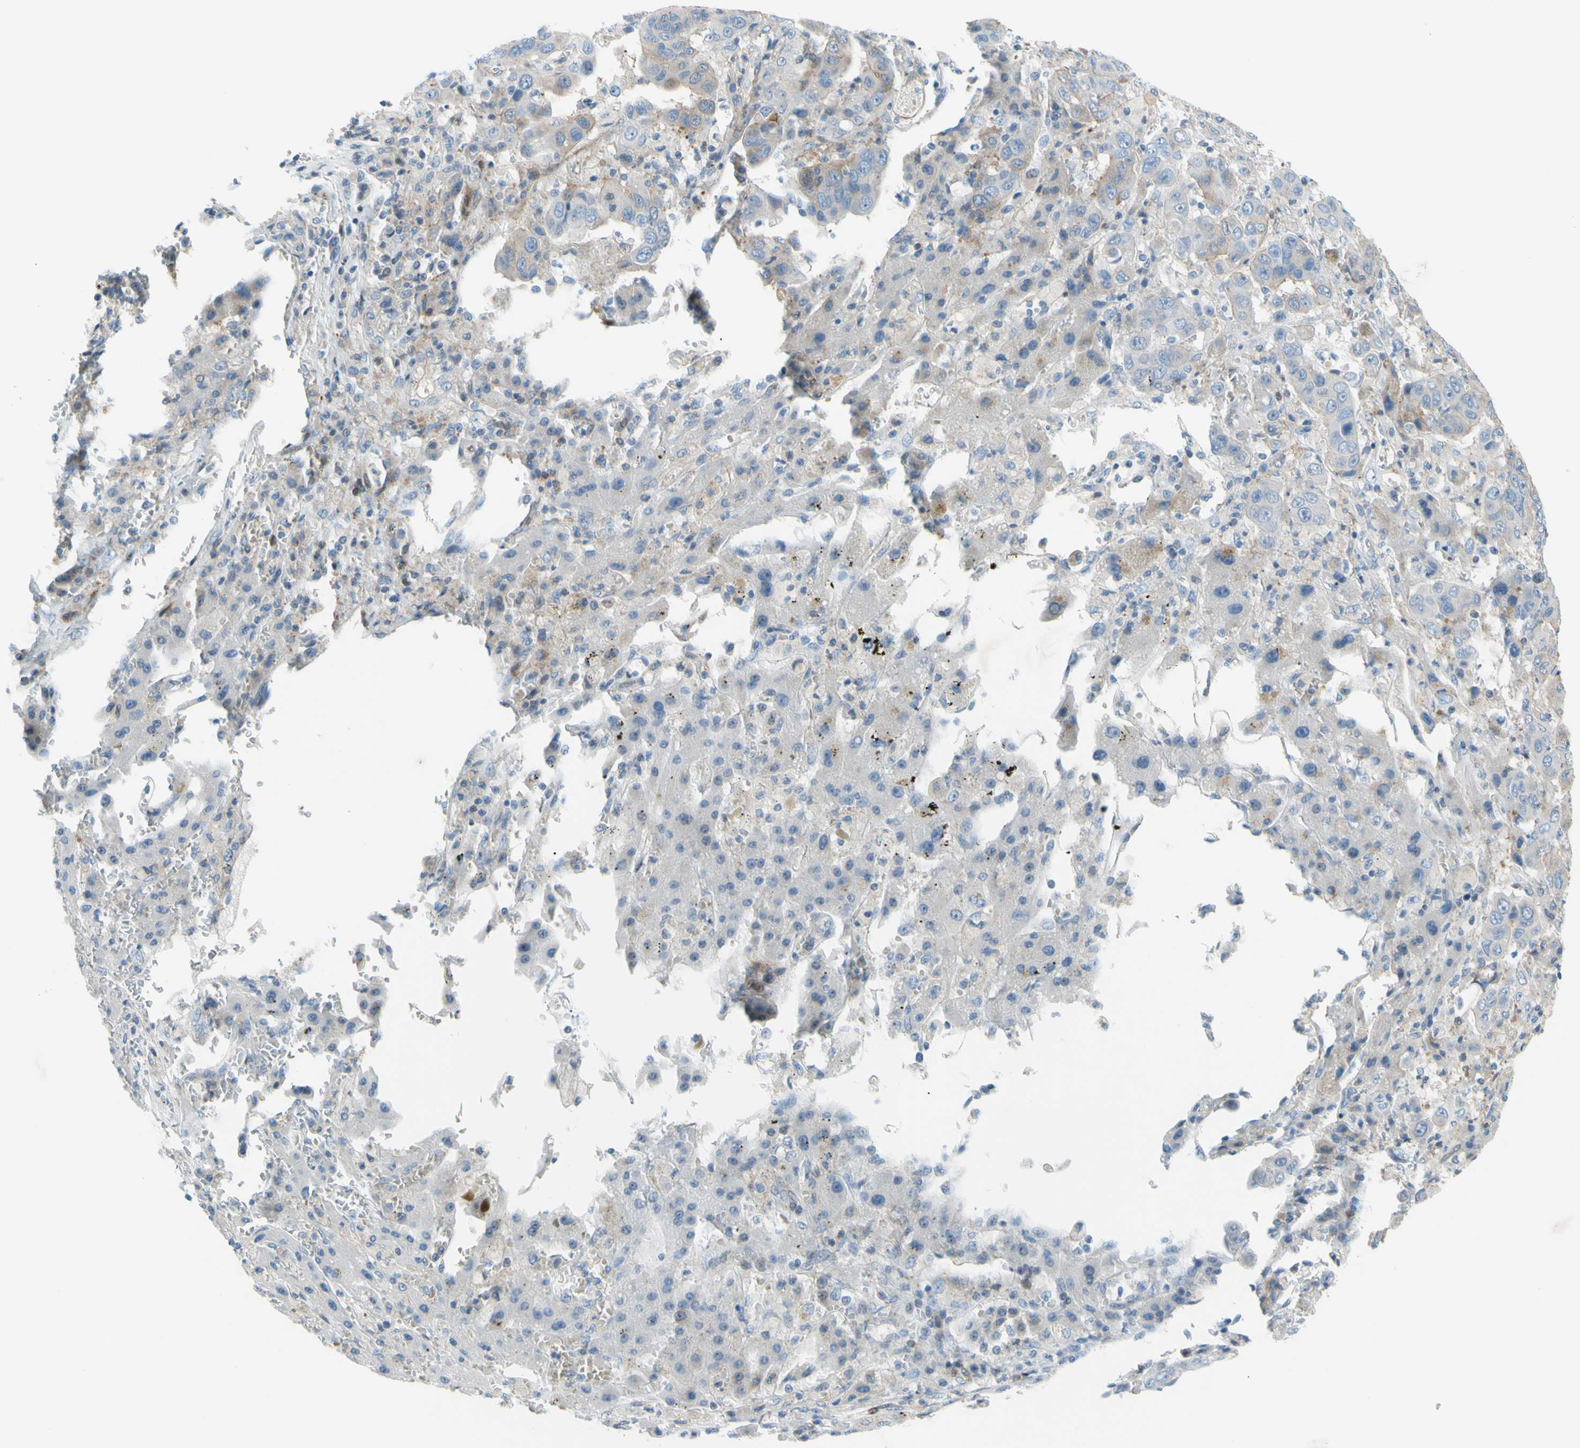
{"staining": {"intensity": "weak", "quantity": "25%-75%", "location": "cytoplasmic/membranous"}, "tissue": "liver cancer", "cell_type": "Tumor cells", "image_type": "cancer", "snomed": [{"axis": "morphology", "description": "Cholangiocarcinoma"}, {"axis": "topography", "description": "Liver"}], "caption": "Liver cancer (cholangiocarcinoma) tissue shows weak cytoplasmic/membranous expression in about 25%-75% of tumor cells, visualized by immunohistochemistry.", "gene": "PAK2", "patient": {"sex": "female", "age": 52}}